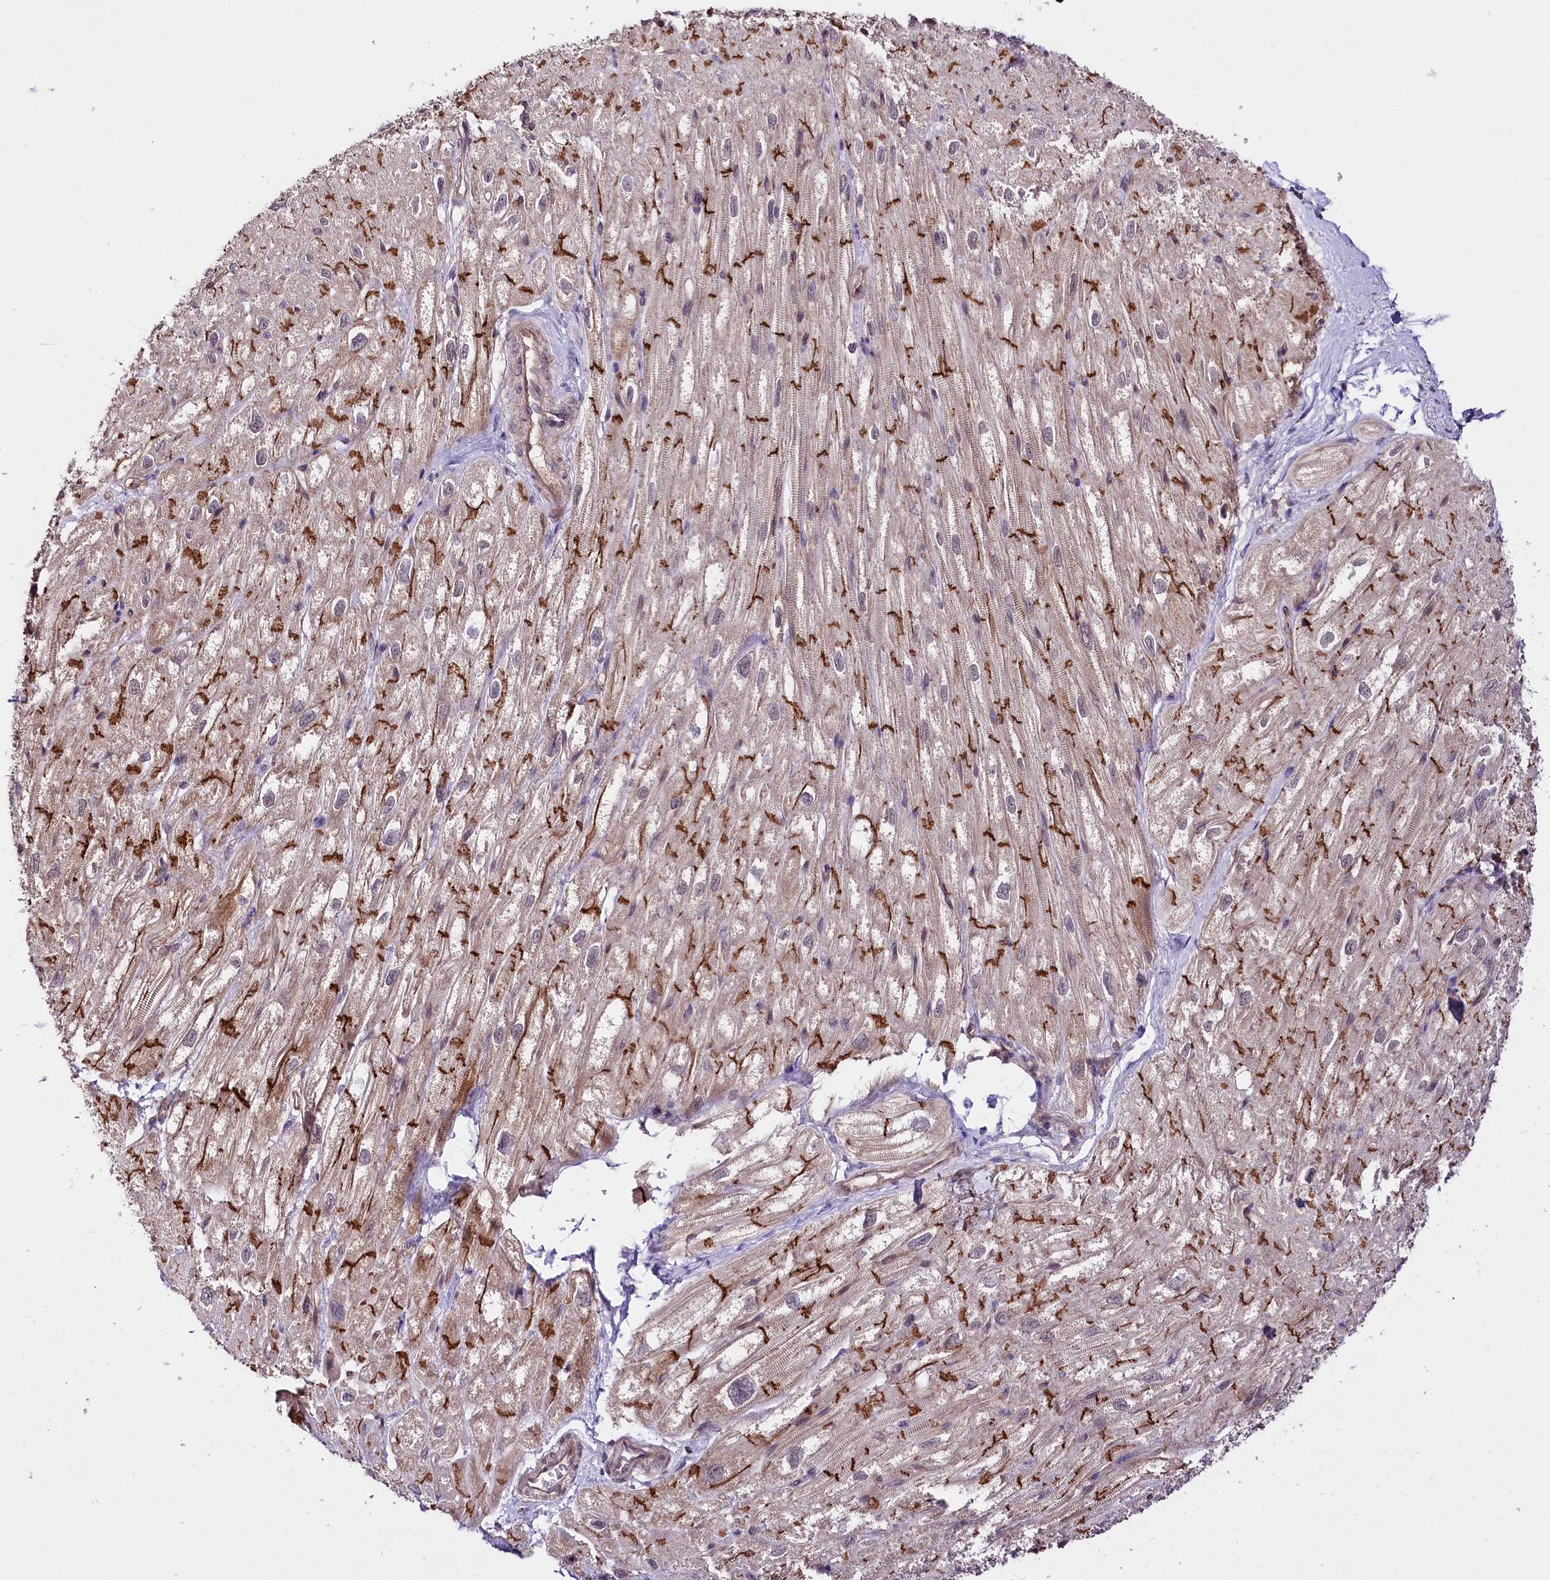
{"staining": {"intensity": "strong", "quantity": ">75%", "location": "cytoplasmic/membranous"}, "tissue": "heart muscle", "cell_type": "Cardiomyocytes", "image_type": "normal", "snomed": [{"axis": "morphology", "description": "Normal tissue, NOS"}, {"axis": "topography", "description": "Heart"}], "caption": "IHC (DAB (3,3'-diaminobenzidine)) staining of normal heart muscle displays strong cytoplasmic/membranous protein staining in about >75% of cardiomyocytes.", "gene": "TAFAZZIN", "patient": {"sex": "male", "age": 50}}